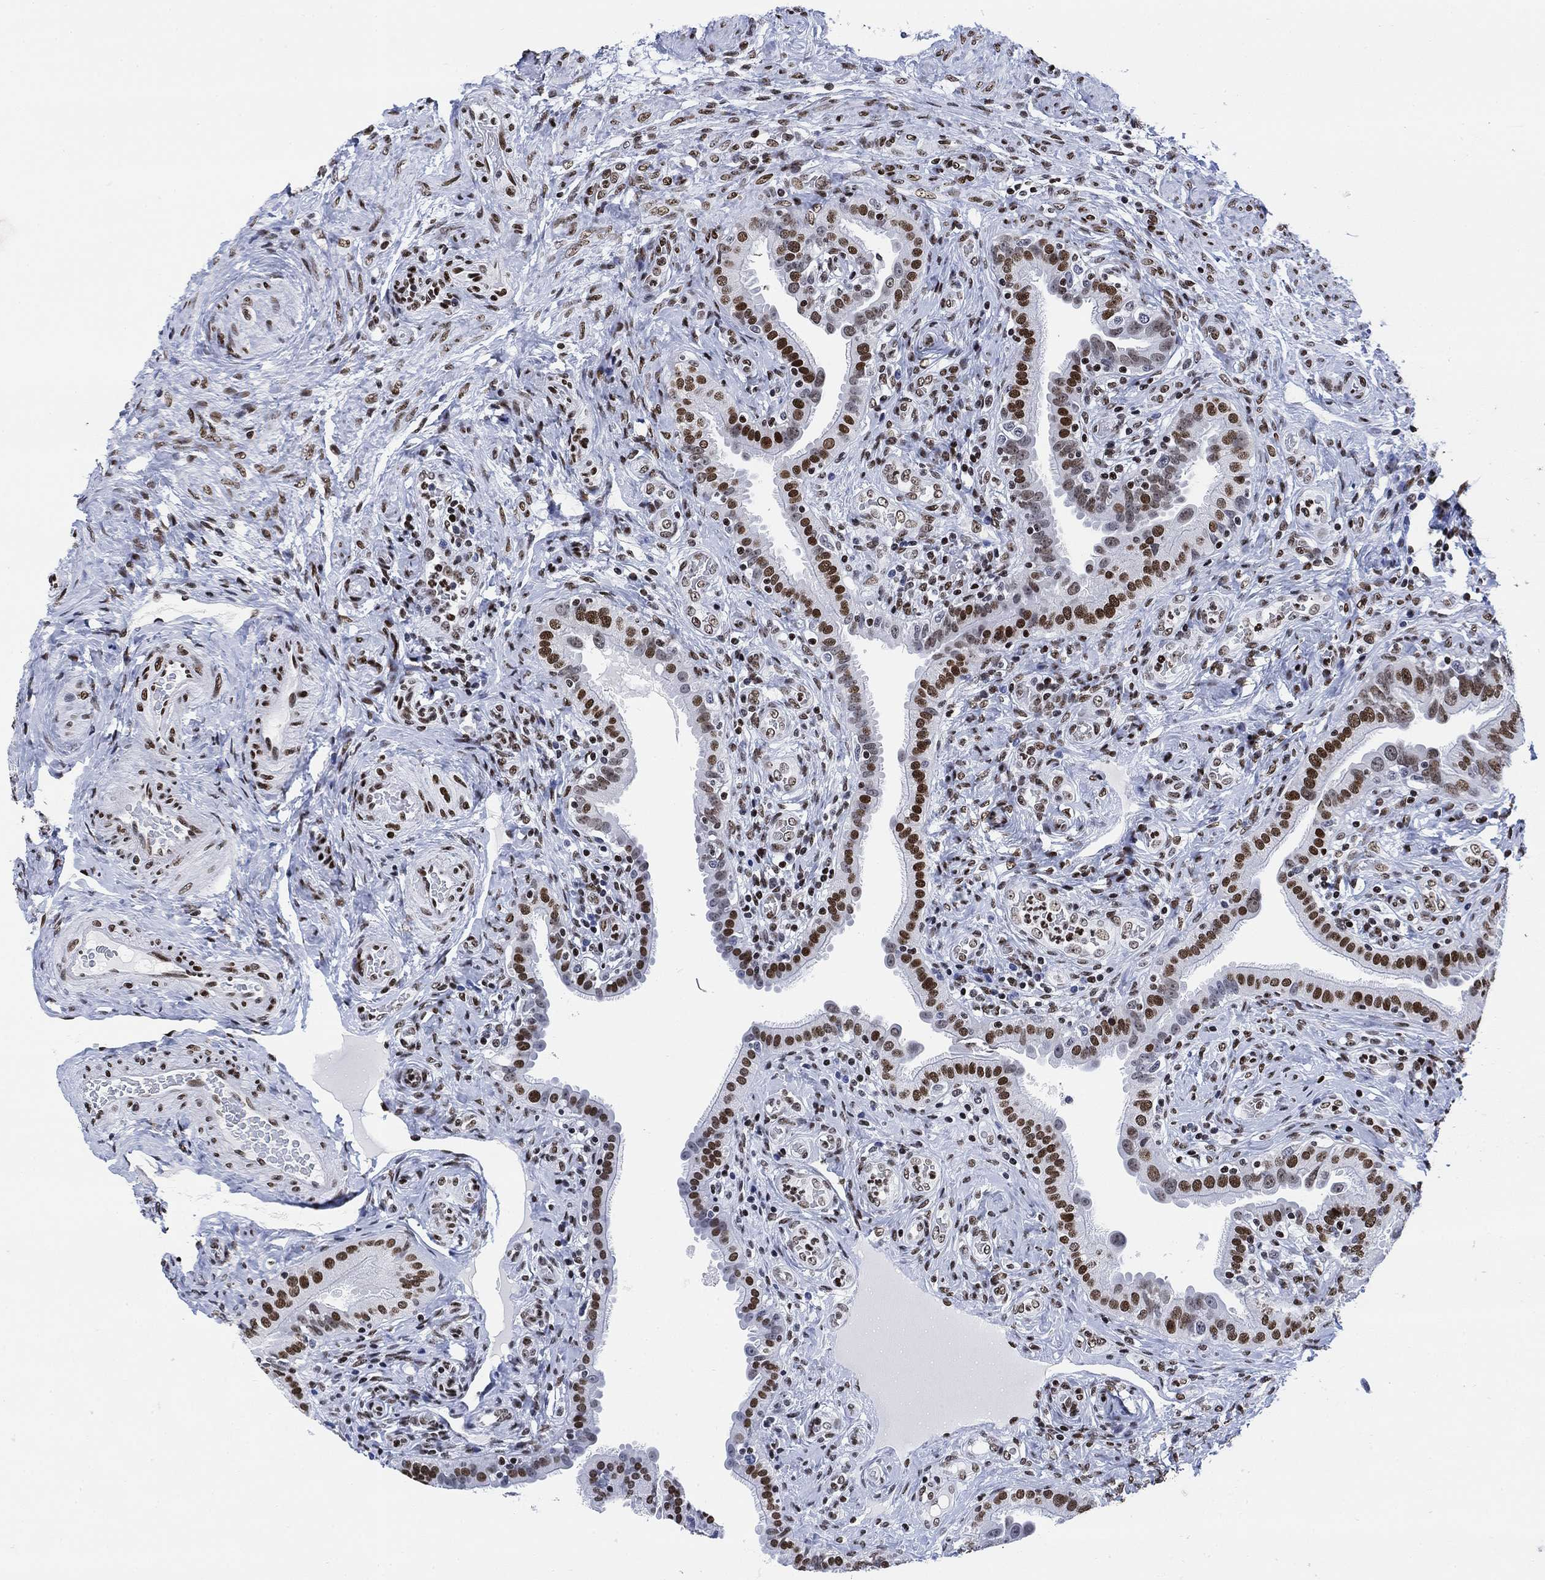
{"staining": {"intensity": "strong", "quantity": "25%-75%", "location": "nuclear"}, "tissue": "fallopian tube", "cell_type": "Glandular cells", "image_type": "normal", "snomed": [{"axis": "morphology", "description": "Normal tissue, NOS"}, {"axis": "topography", "description": "Fallopian tube"}], "caption": "This photomicrograph exhibits unremarkable fallopian tube stained with IHC to label a protein in brown. The nuclear of glandular cells show strong positivity for the protein. Nuclei are counter-stained blue.", "gene": "H1", "patient": {"sex": "female", "age": 41}}